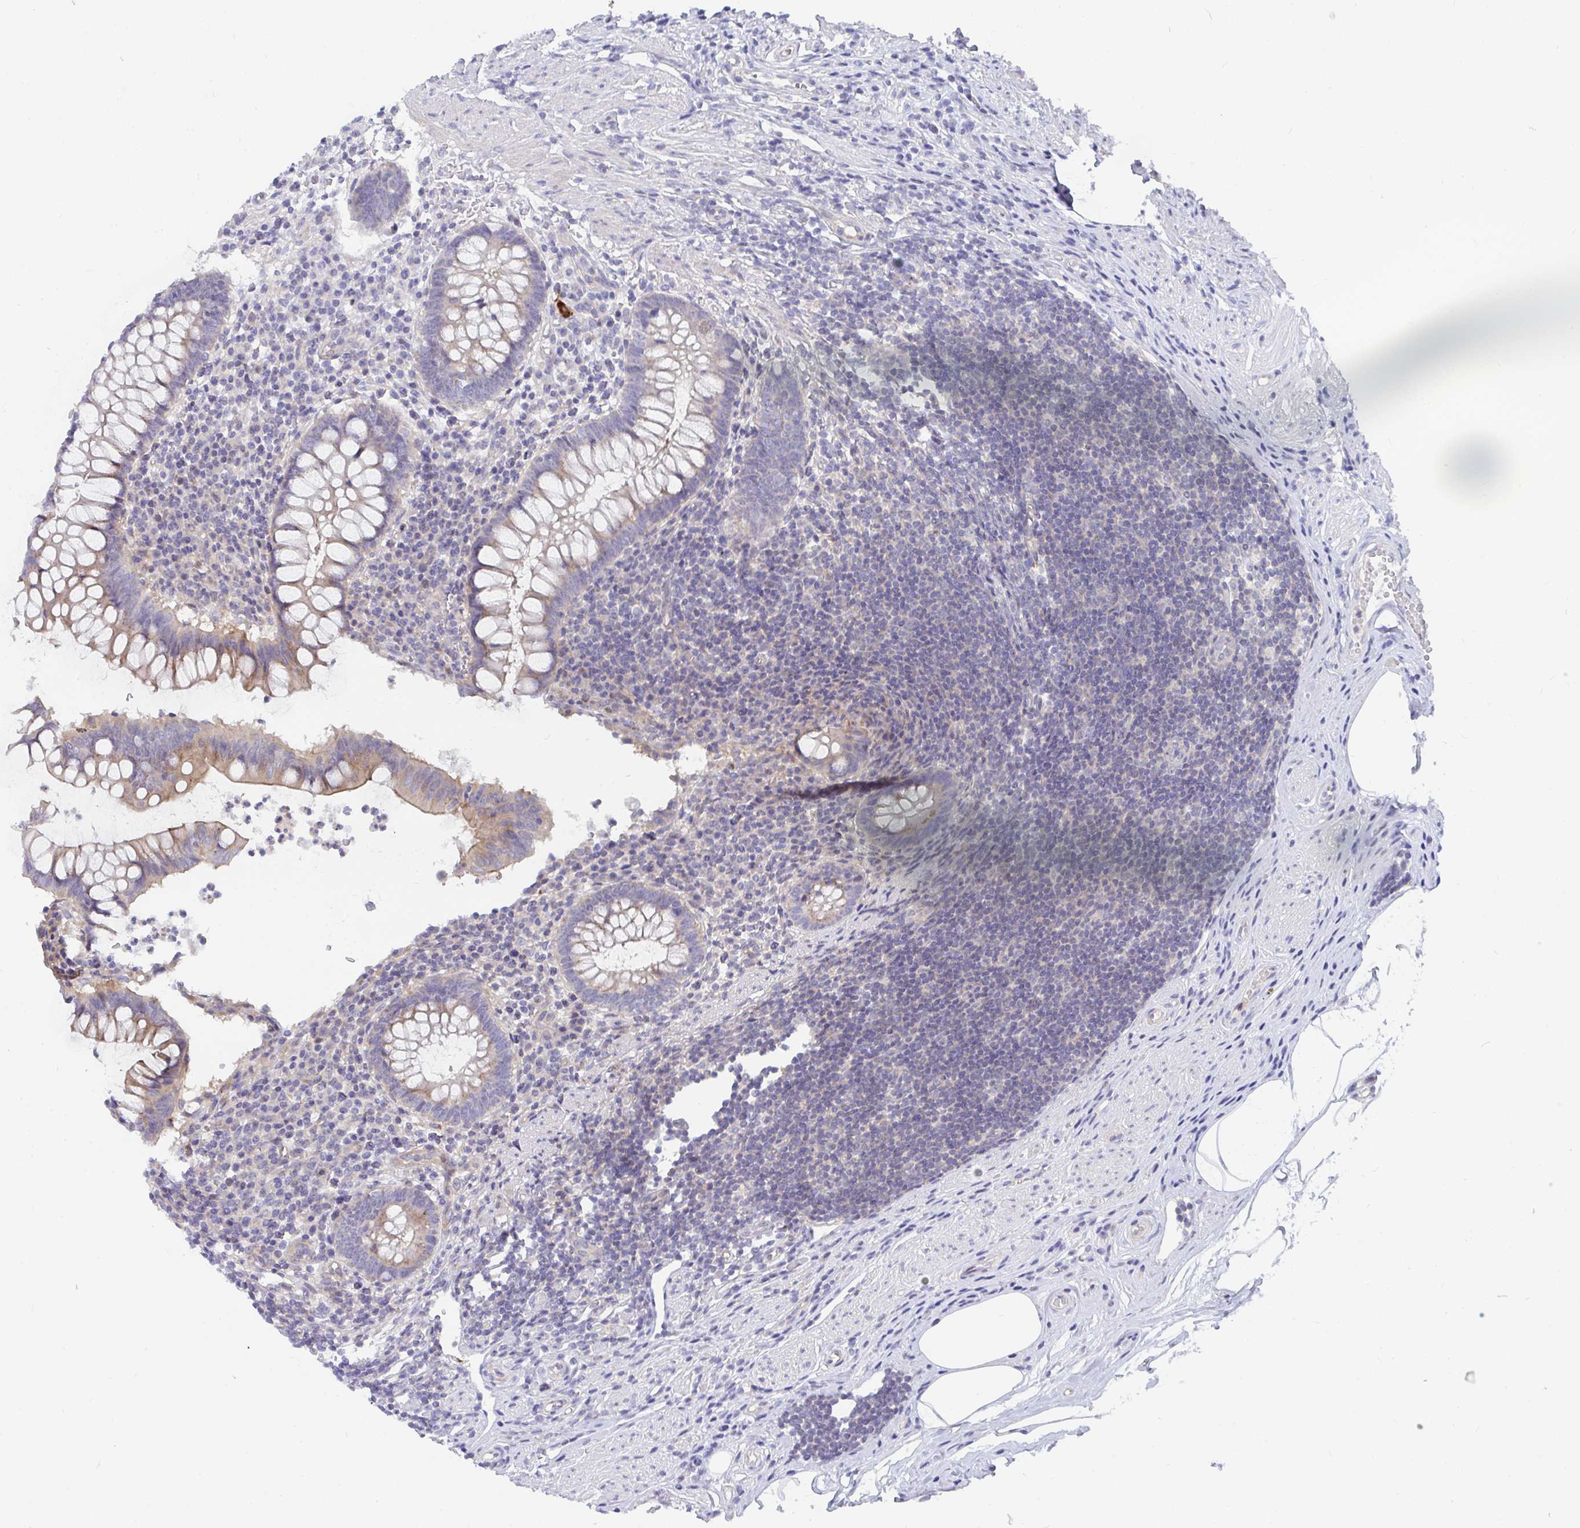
{"staining": {"intensity": "moderate", "quantity": "25%-75%", "location": "cytoplasmic/membranous"}, "tissue": "appendix", "cell_type": "Glandular cells", "image_type": "normal", "snomed": [{"axis": "morphology", "description": "Normal tissue, NOS"}, {"axis": "topography", "description": "Appendix"}], "caption": "A histopathology image of human appendix stained for a protein demonstrates moderate cytoplasmic/membranous brown staining in glandular cells.", "gene": "P2RX3", "patient": {"sex": "female", "age": 56}}